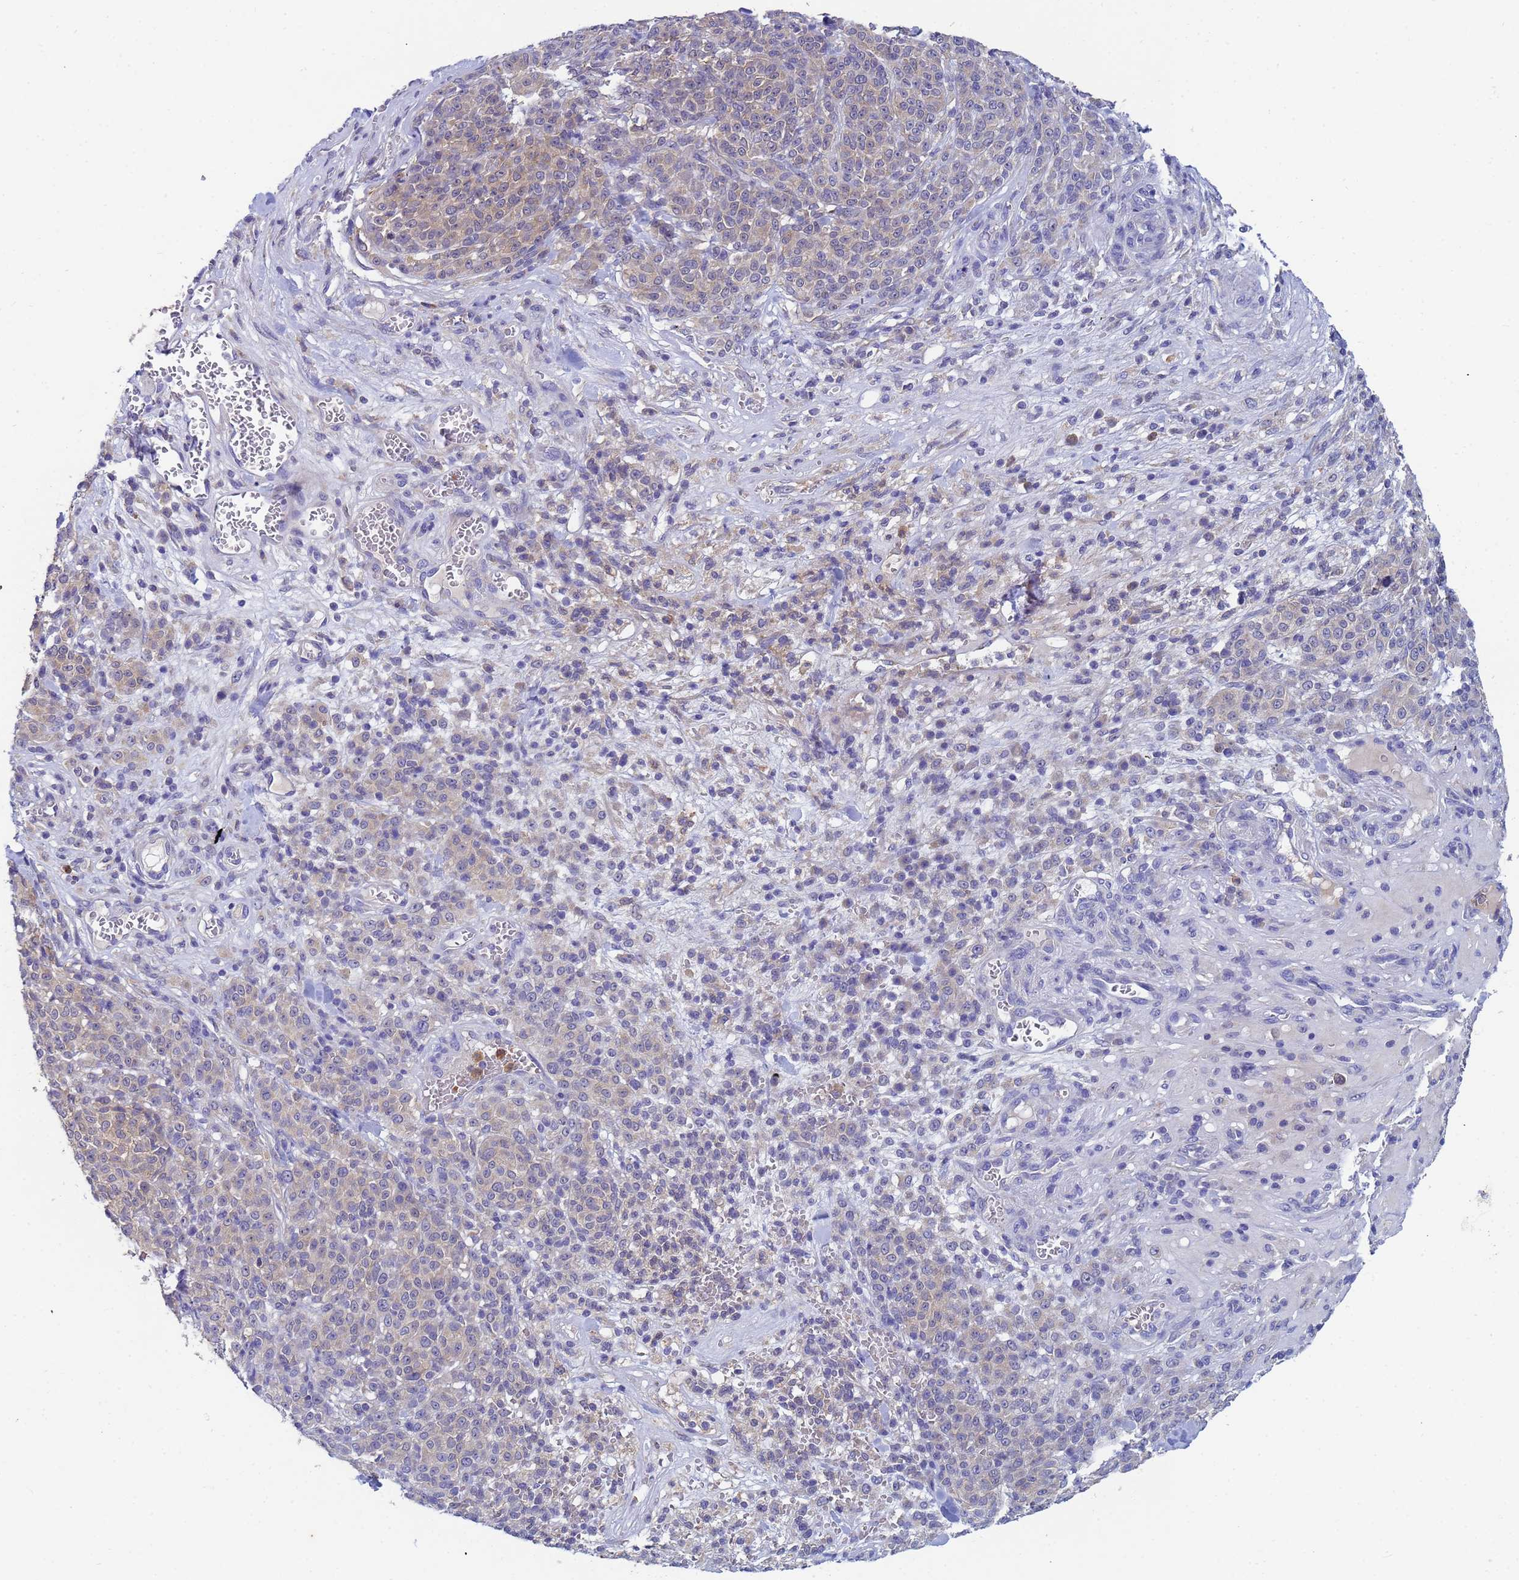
{"staining": {"intensity": "moderate", "quantity": "25%-75%", "location": "cytoplasmic/membranous"}, "tissue": "melanoma", "cell_type": "Tumor cells", "image_type": "cancer", "snomed": [{"axis": "morphology", "description": "Normal tissue, NOS"}, {"axis": "morphology", "description": "Malignant melanoma, NOS"}, {"axis": "topography", "description": "Skin"}], "caption": "Immunohistochemical staining of human melanoma demonstrates moderate cytoplasmic/membranous protein staining in approximately 25%-75% of tumor cells. The staining is performed using DAB brown chromogen to label protein expression. The nuclei are counter-stained blue using hematoxylin.", "gene": "TTLL11", "patient": {"sex": "female", "age": 34}}